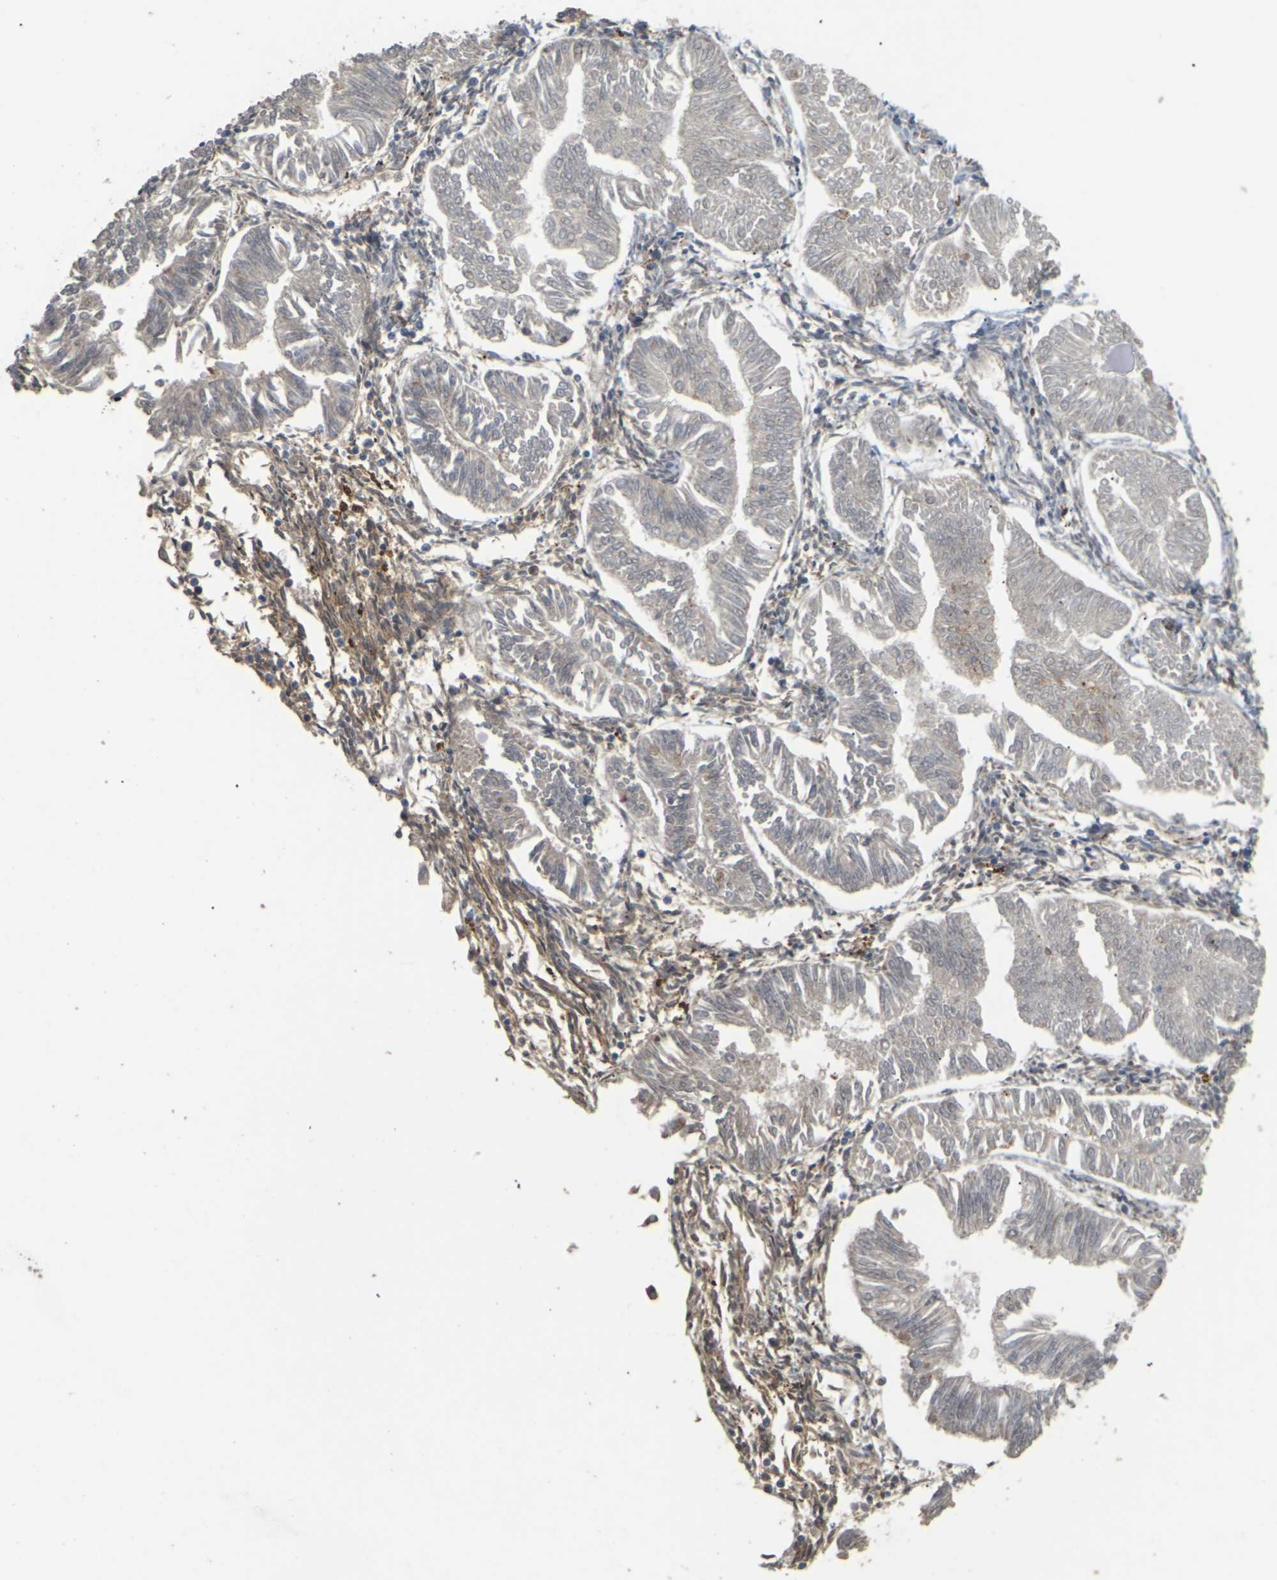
{"staining": {"intensity": "negative", "quantity": "none", "location": "none"}, "tissue": "endometrial cancer", "cell_type": "Tumor cells", "image_type": "cancer", "snomed": [{"axis": "morphology", "description": "Adenocarcinoma, NOS"}, {"axis": "topography", "description": "Endometrium"}], "caption": "Endometrial cancer was stained to show a protein in brown. There is no significant staining in tumor cells.", "gene": "KSR1", "patient": {"sex": "female", "age": 53}}